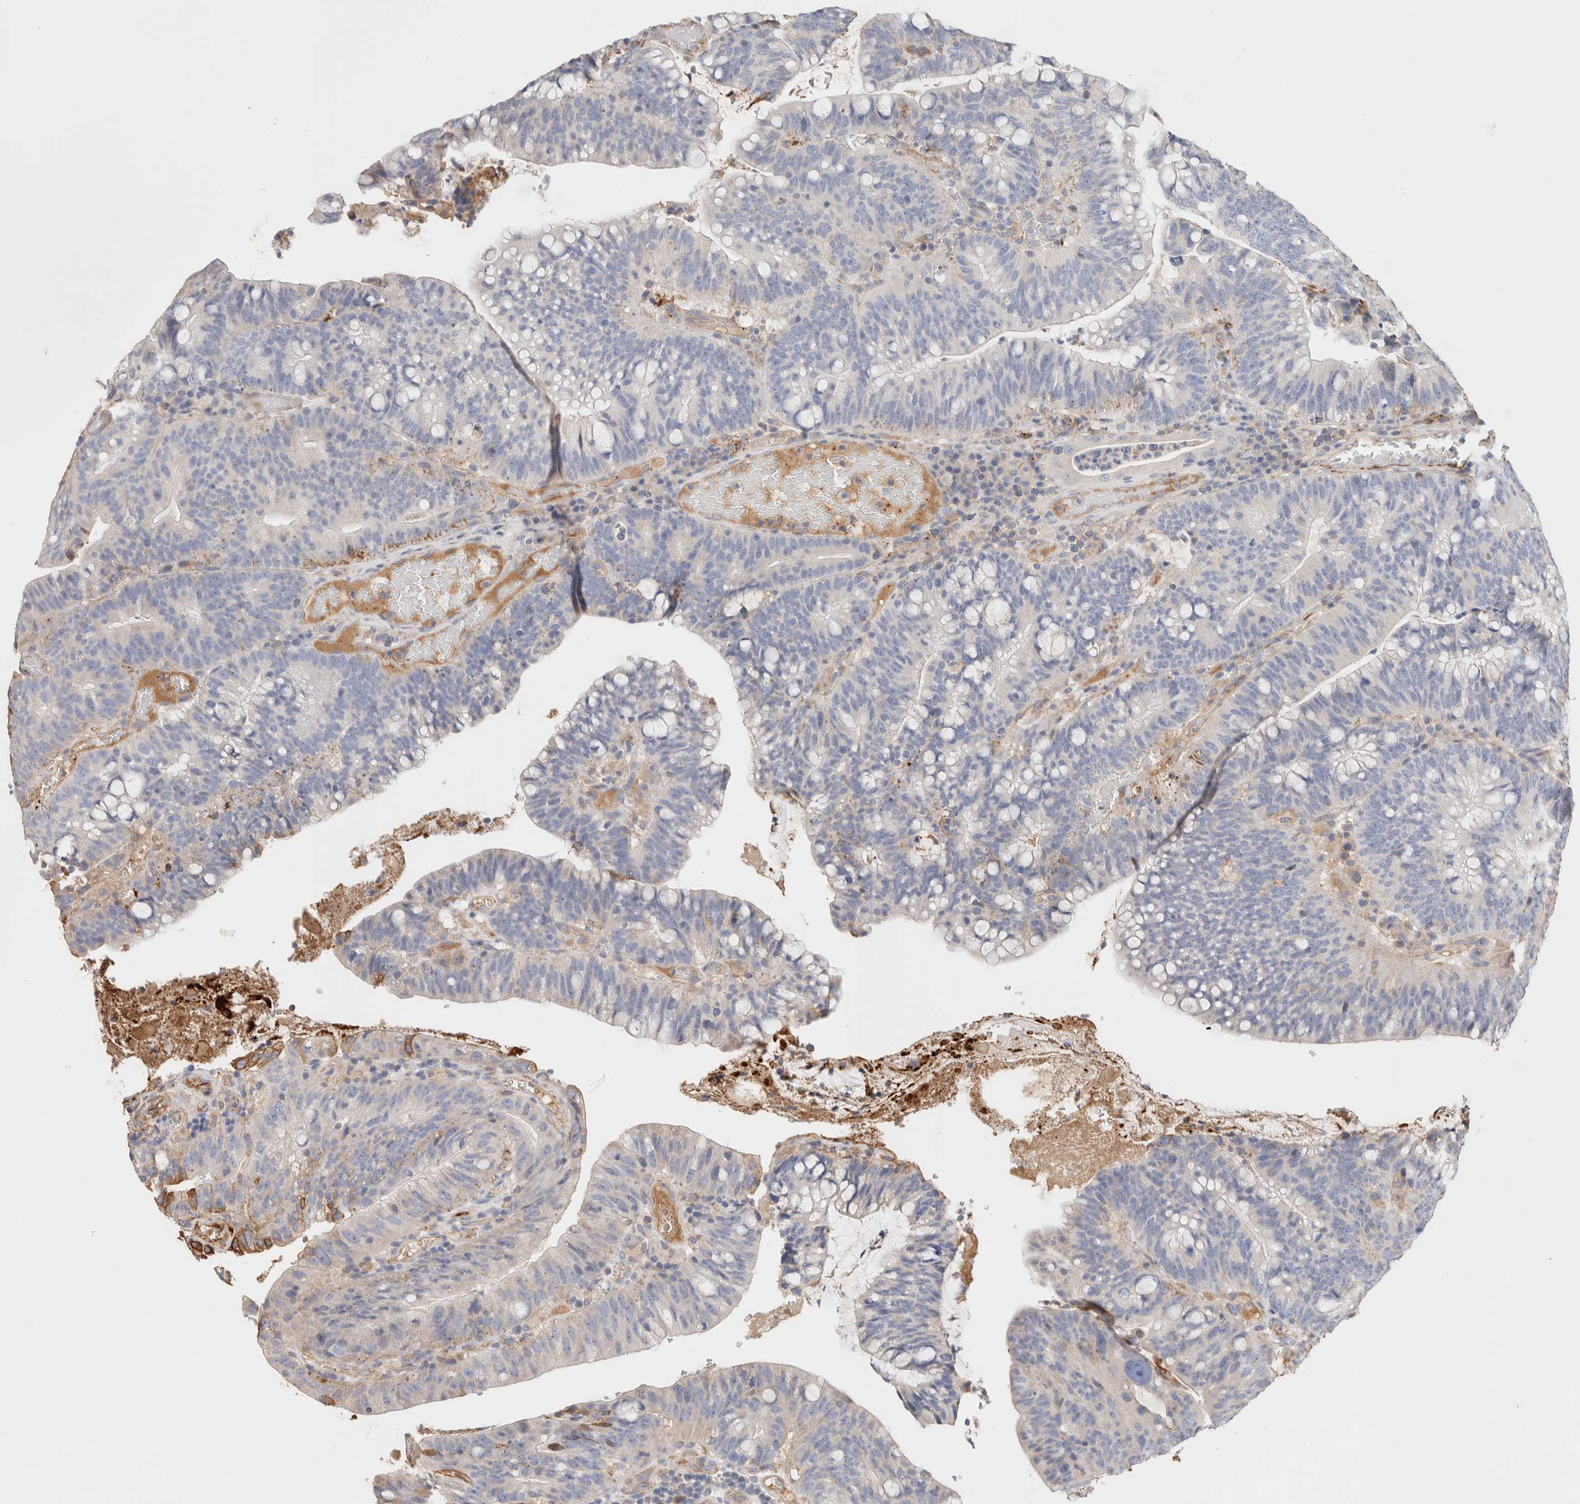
{"staining": {"intensity": "negative", "quantity": "none", "location": "none"}, "tissue": "colorectal cancer", "cell_type": "Tumor cells", "image_type": "cancer", "snomed": [{"axis": "morphology", "description": "Adenocarcinoma, NOS"}, {"axis": "topography", "description": "Colon"}], "caption": "The photomicrograph exhibits no staining of tumor cells in colorectal adenocarcinoma.", "gene": "PROS1", "patient": {"sex": "female", "age": 66}}